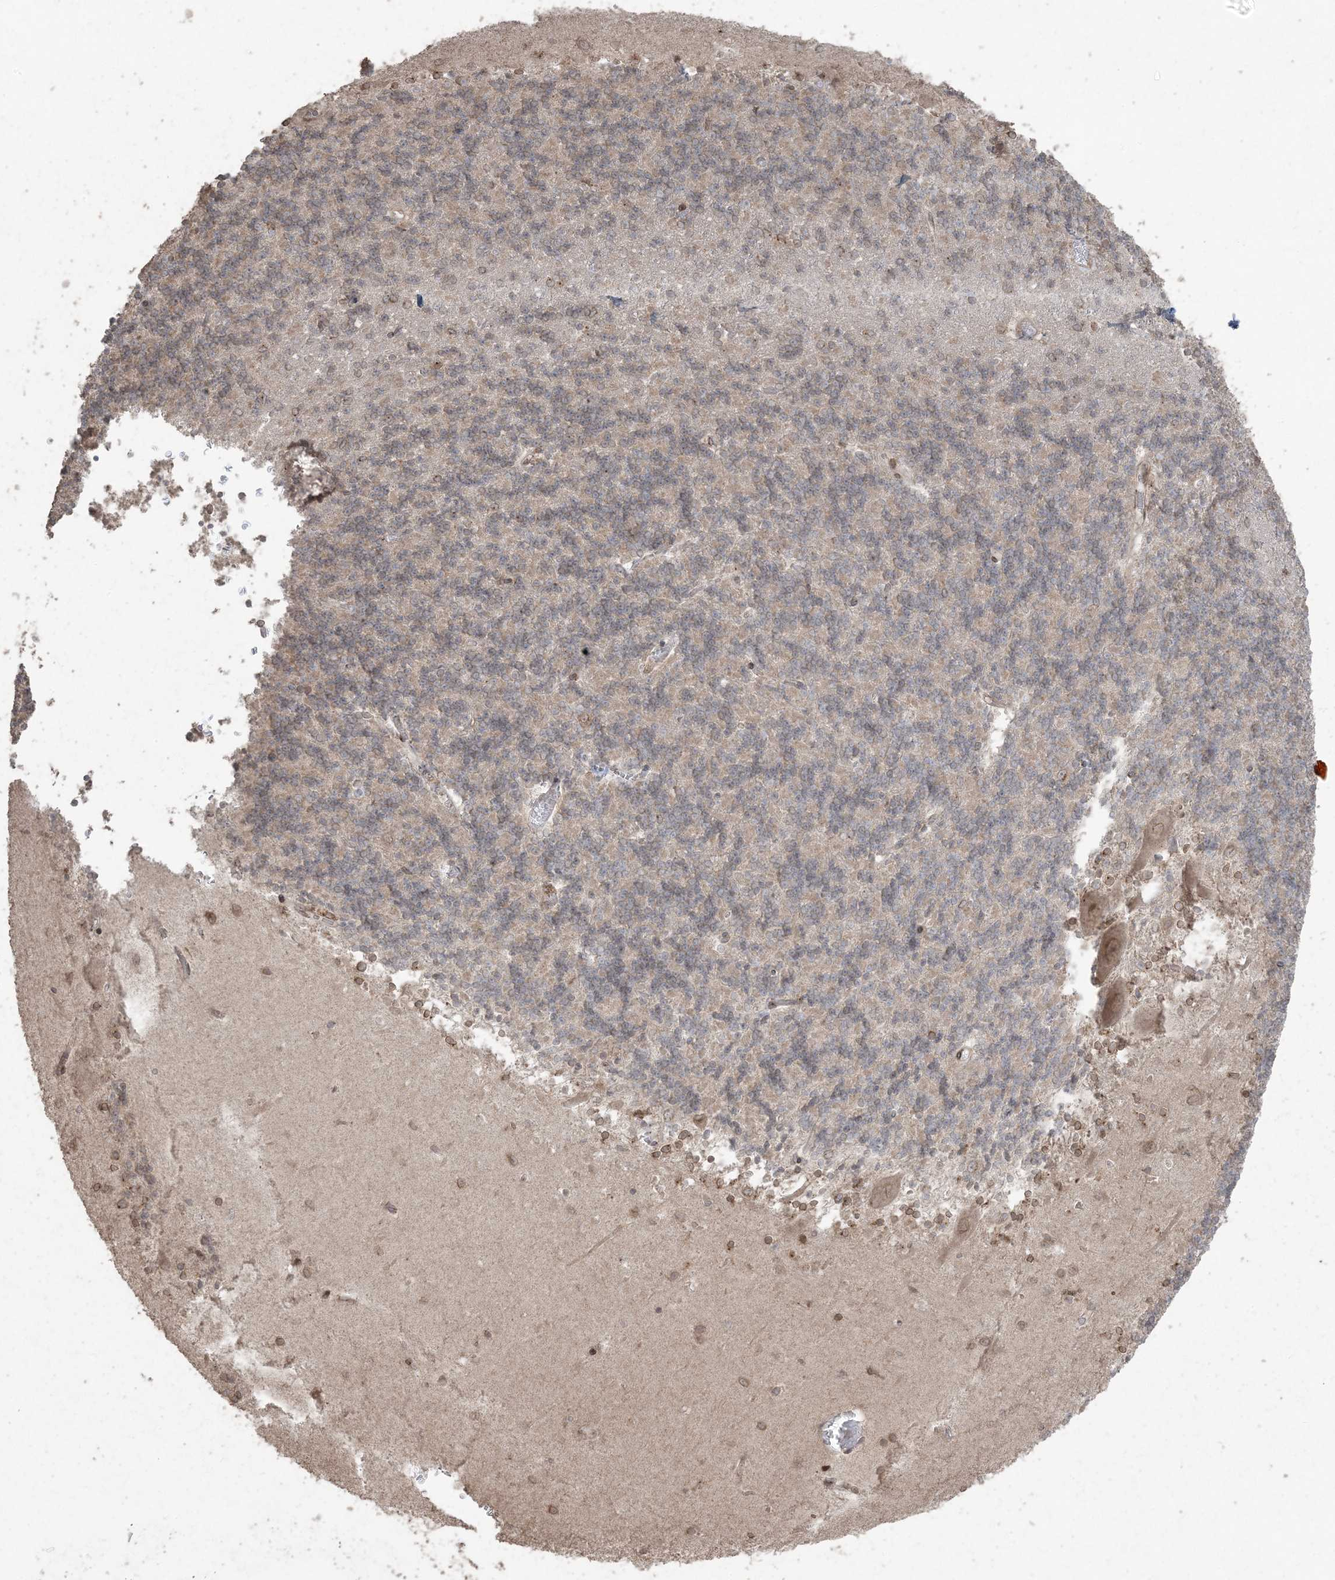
{"staining": {"intensity": "weak", "quantity": "25%-75%", "location": "cytoplasmic/membranous"}, "tissue": "cerebellum", "cell_type": "Cells in granular layer", "image_type": "normal", "snomed": [{"axis": "morphology", "description": "Normal tissue, NOS"}, {"axis": "topography", "description": "Cerebellum"}], "caption": "Immunohistochemical staining of unremarkable cerebellum exhibits low levels of weak cytoplasmic/membranous positivity in approximately 25%-75% of cells in granular layer. Nuclei are stained in blue.", "gene": "DDX19B", "patient": {"sex": "male", "age": 37}}